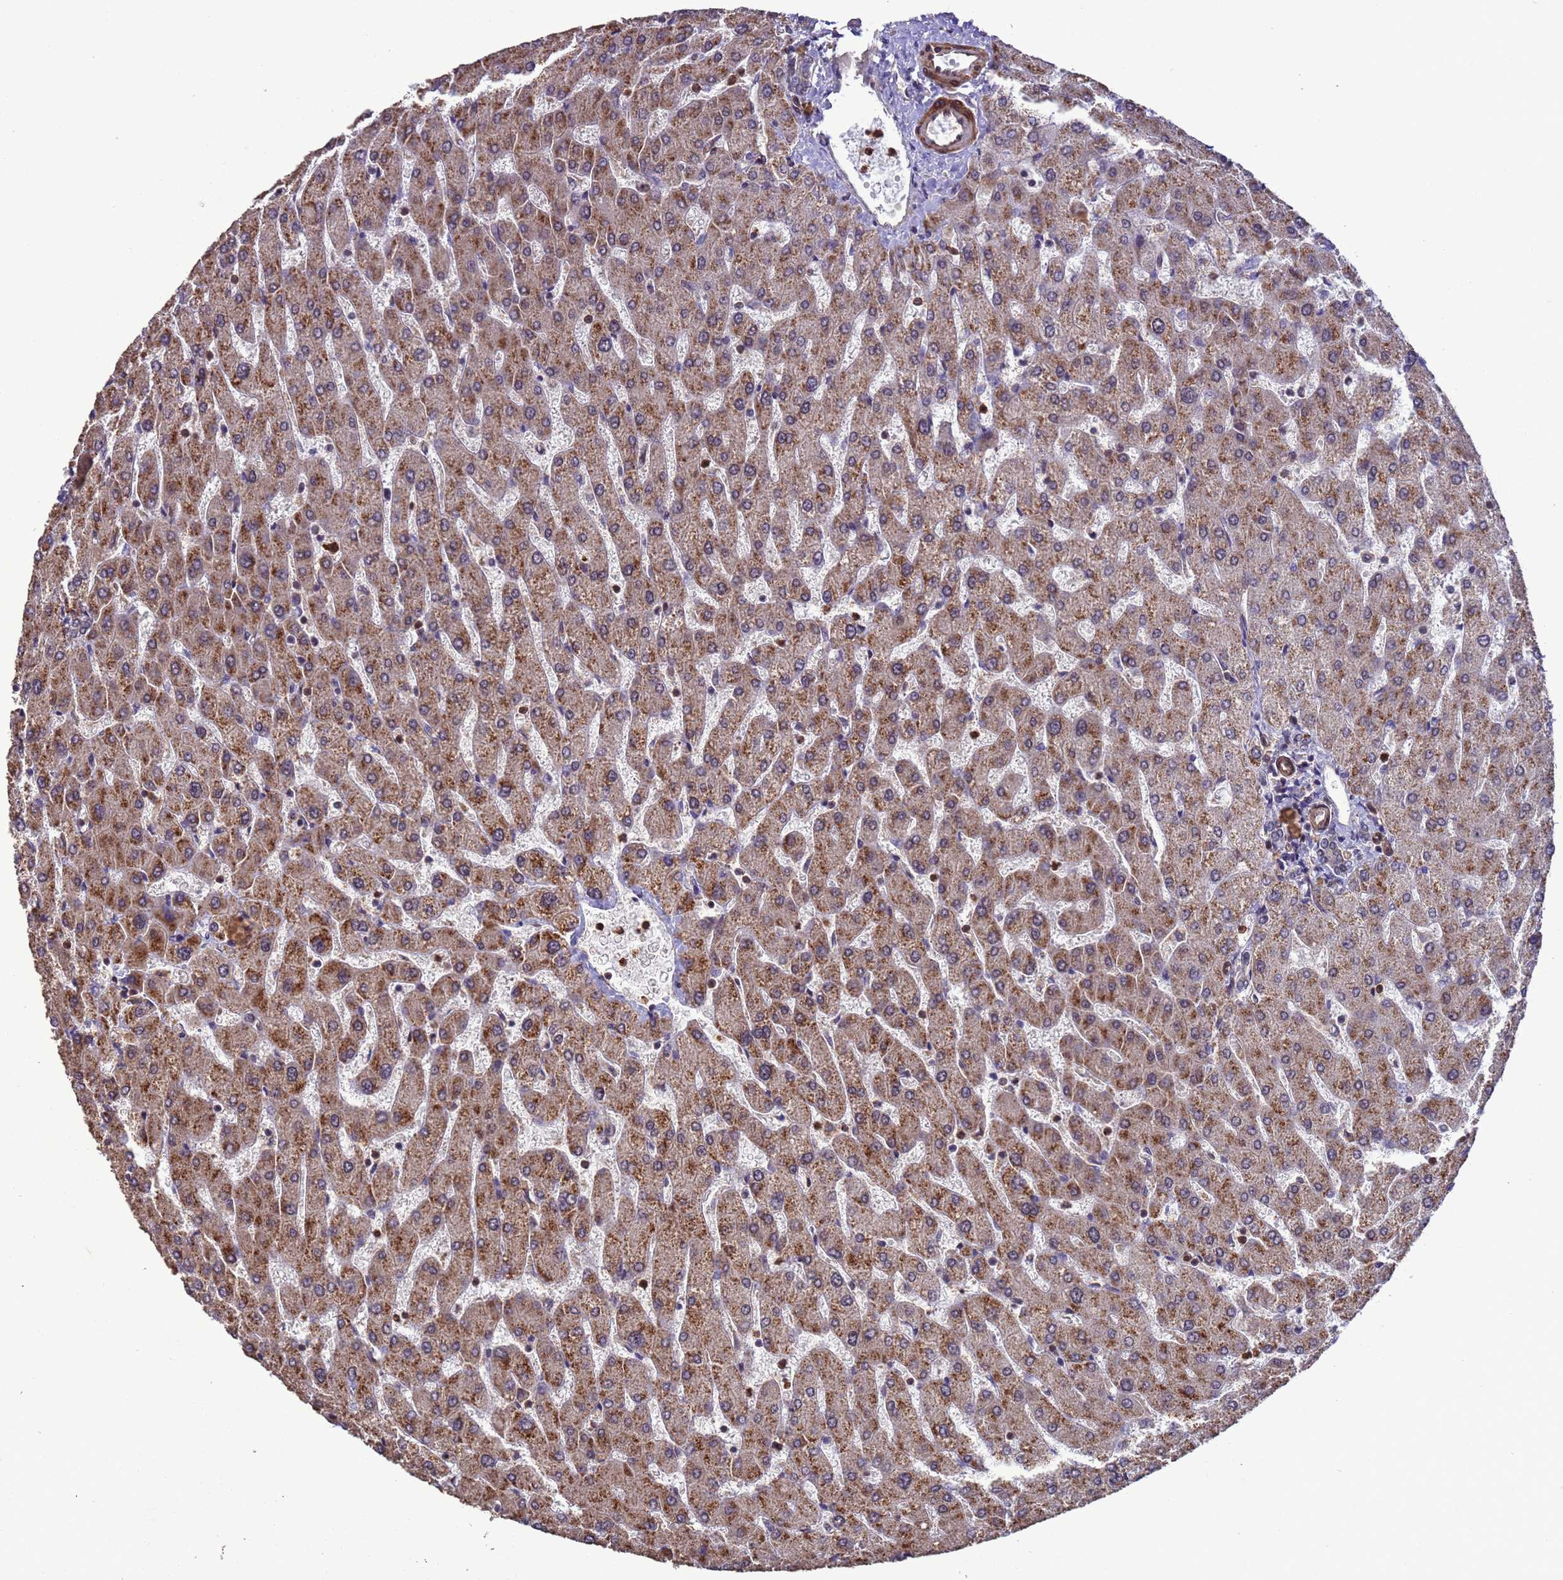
{"staining": {"intensity": "negative", "quantity": "none", "location": "none"}, "tissue": "liver", "cell_type": "Cholangiocytes", "image_type": "normal", "snomed": [{"axis": "morphology", "description": "Normal tissue, NOS"}, {"axis": "topography", "description": "Liver"}], "caption": "An IHC micrograph of unremarkable liver is shown. There is no staining in cholangiocytes of liver. (Stains: DAB immunohistochemistry (IHC) with hematoxylin counter stain, Microscopy: brightfield microscopy at high magnification).", "gene": "VSTM4", "patient": {"sex": "male", "age": 55}}